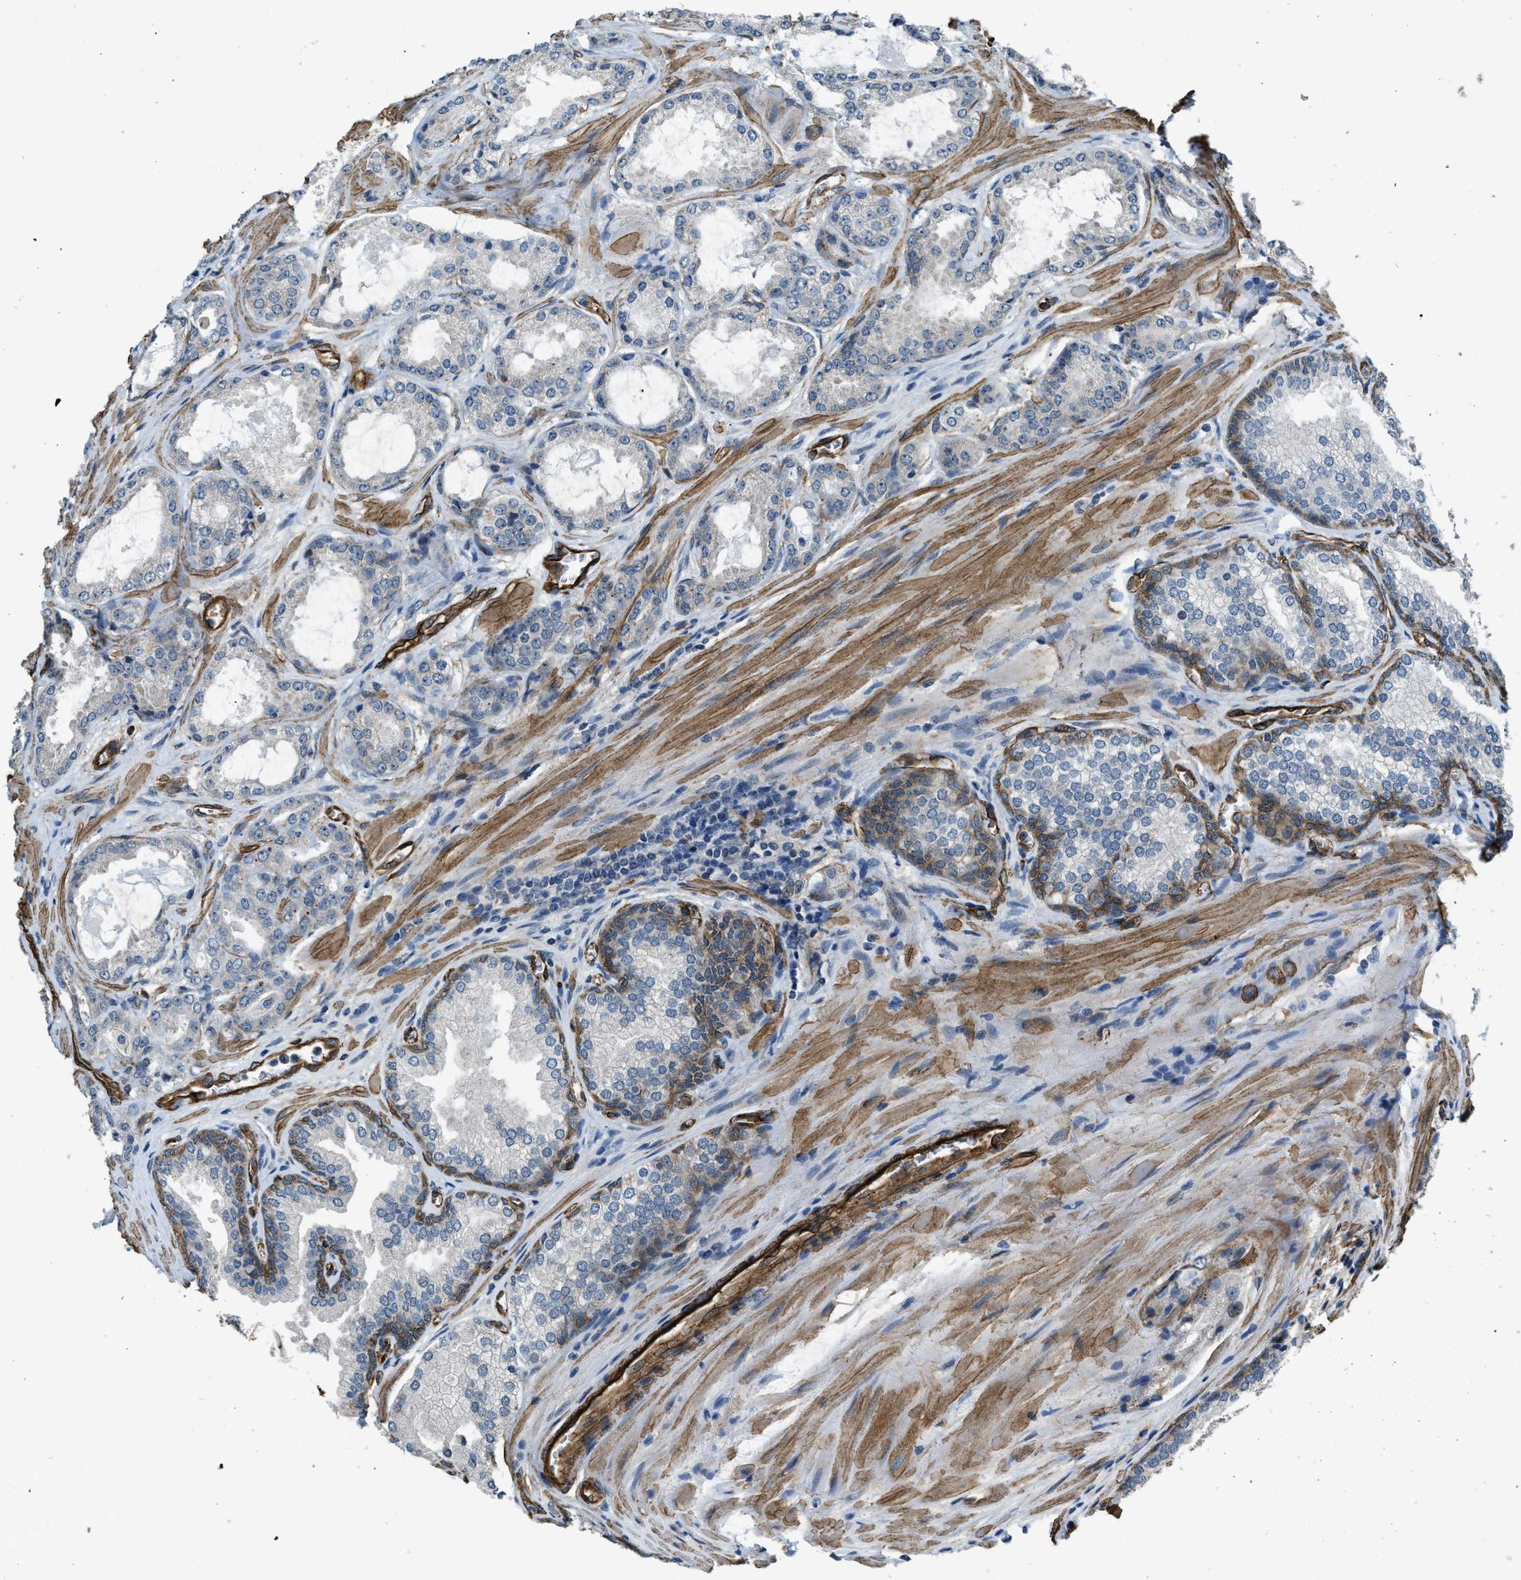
{"staining": {"intensity": "negative", "quantity": "none", "location": "none"}, "tissue": "prostate cancer", "cell_type": "Tumor cells", "image_type": "cancer", "snomed": [{"axis": "morphology", "description": "Adenocarcinoma, High grade"}, {"axis": "topography", "description": "Prostate"}], "caption": "High magnification brightfield microscopy of high-grade adenocarcinoma (prostate) stained with DAB (3,3'-diaminobenzidine) (brown) and counterstained with hematoxylin (blue): tumor cells show no significant positivity.", "gene": "NMB", "patient": {"sex": "male", "age": 65}}